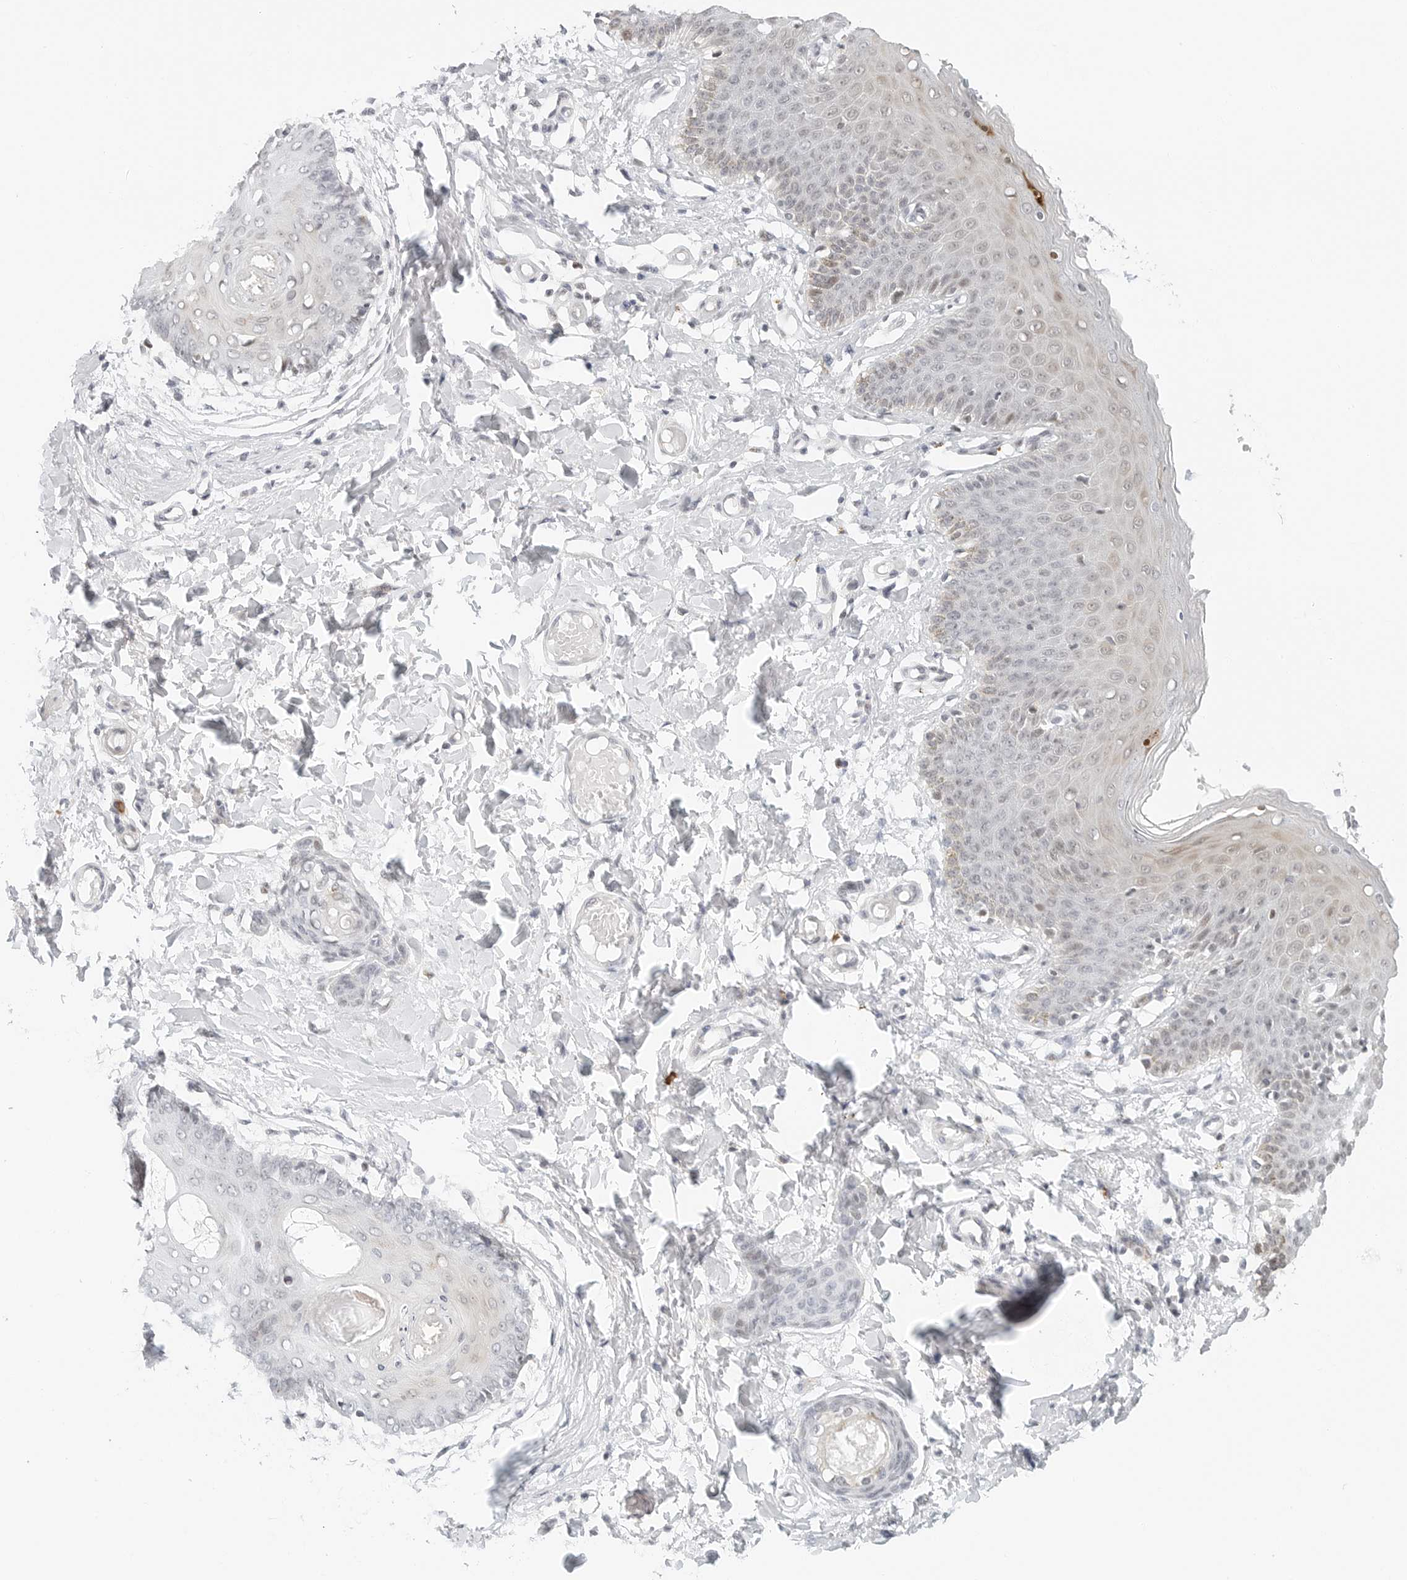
{"staining": {"intensity": "weak", "quantity": "<25%", "location": "cytoplasmic/membranous"}, "tissue": "skin", "cell_type": "Epidermal cells", "image_type": "normal", "snomed": [{"axis": "morphology", "description": "Normal tissue, NOS"}, {"axis": "topography", "description": "Vulva"}], "caption": "The immunohistochemistry photomicrograph has no significant staining in epidermal cells of skin.", "gene": "PARP10", "patient": {"sex": "female", "age": 66}}